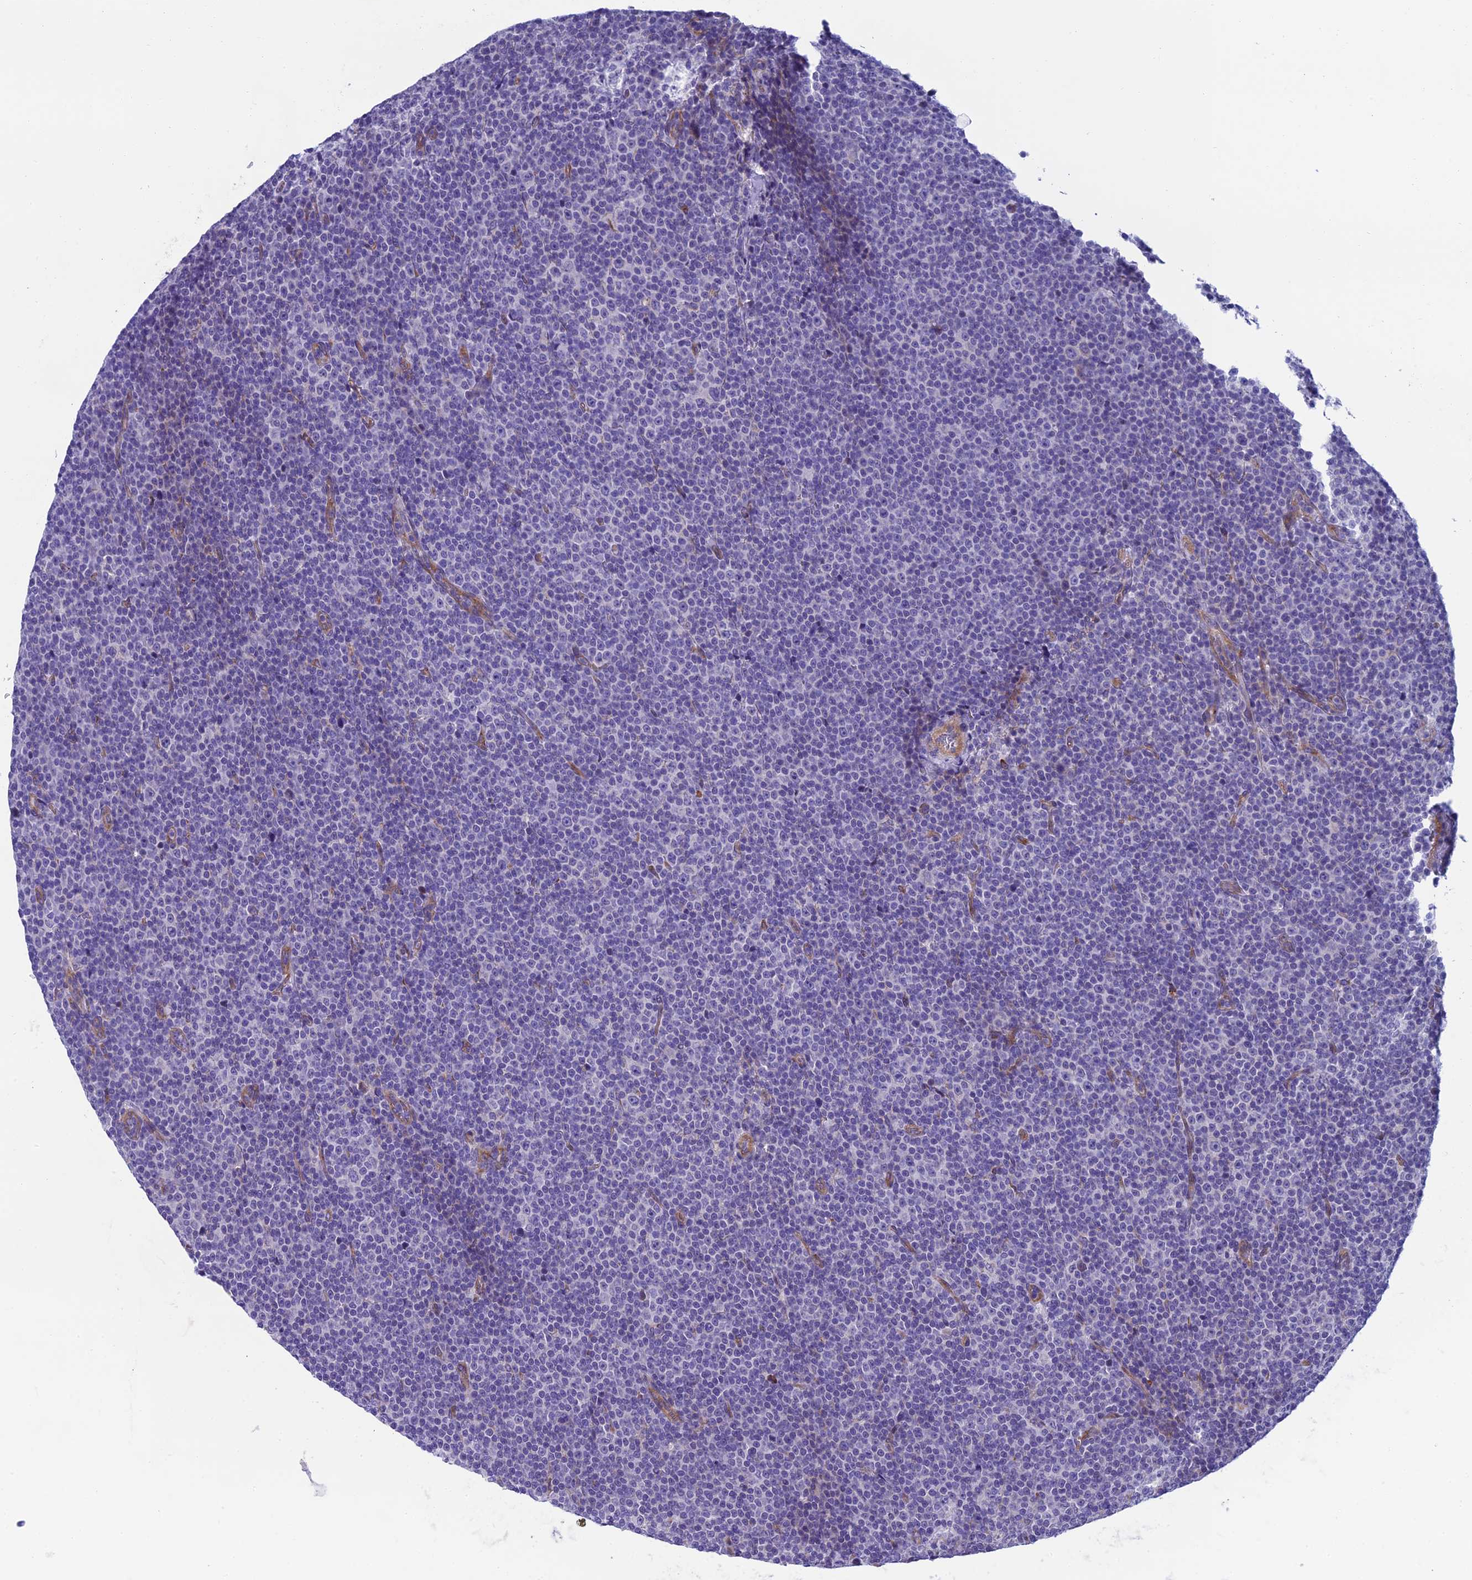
{"staining": {"intensity": "negative", "quantity": "none", "location": "none"}, "tissue": "lymphoma", "cell_type": "Tumor cells", "image_type": "cancer", "snomed": [{"axis": "morphology", "description": "Malignant lymphoma, non-Hodgkin's type, Low grade"}, {"axis": "topography", "description": "Lymph node"}], "caption": "DAB (3,3'-diaminobenzidine) immunohistochemical staining of lymphoma displays no significant expression in tumor cells.", "gene": "MACIR", "patient": {"sex": "female", "age": 67}}